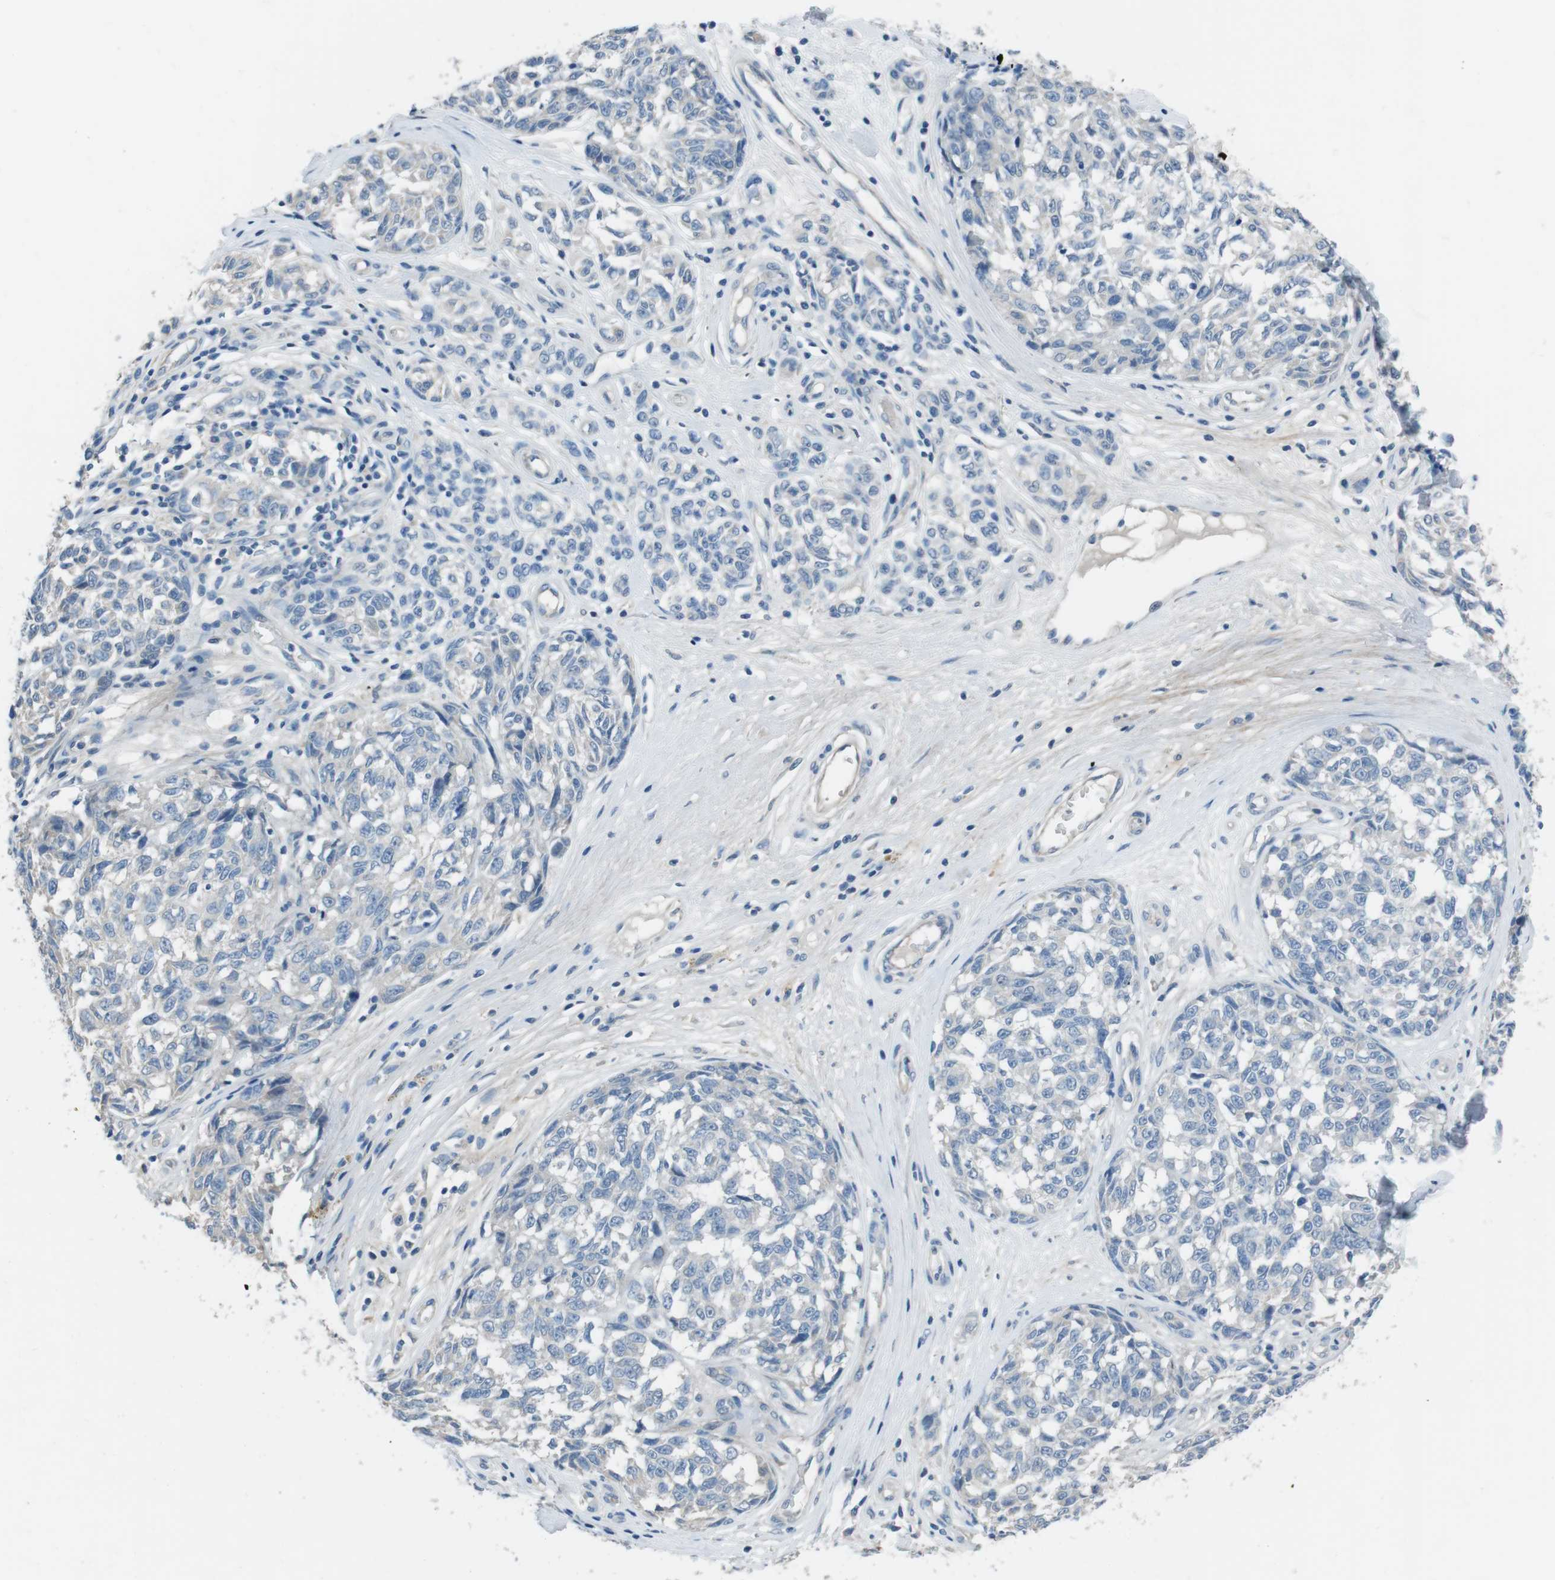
{"staining": {"intensity": "negative", "quantity": "none", "location": "none"}, "tissue": "melanoma", "cell_type": "Tumor cells", "image_type": "cancer", "snomed": [{"axis": "morphology", "description": "Malignant melanoma, NOS"}, {"axis": "topography", "description": "Skin"}], "caption": "Micrograph shows no protein positivity in tumor cells of malignant melanoma tissue. (Stains: DAB immunohistochemistry with hematoxylin counter stain, Microscopy: brightfield microscopy at high magnification).", "gene": "CYP2C8", "patient": {"sex": "female", "age": 64}}